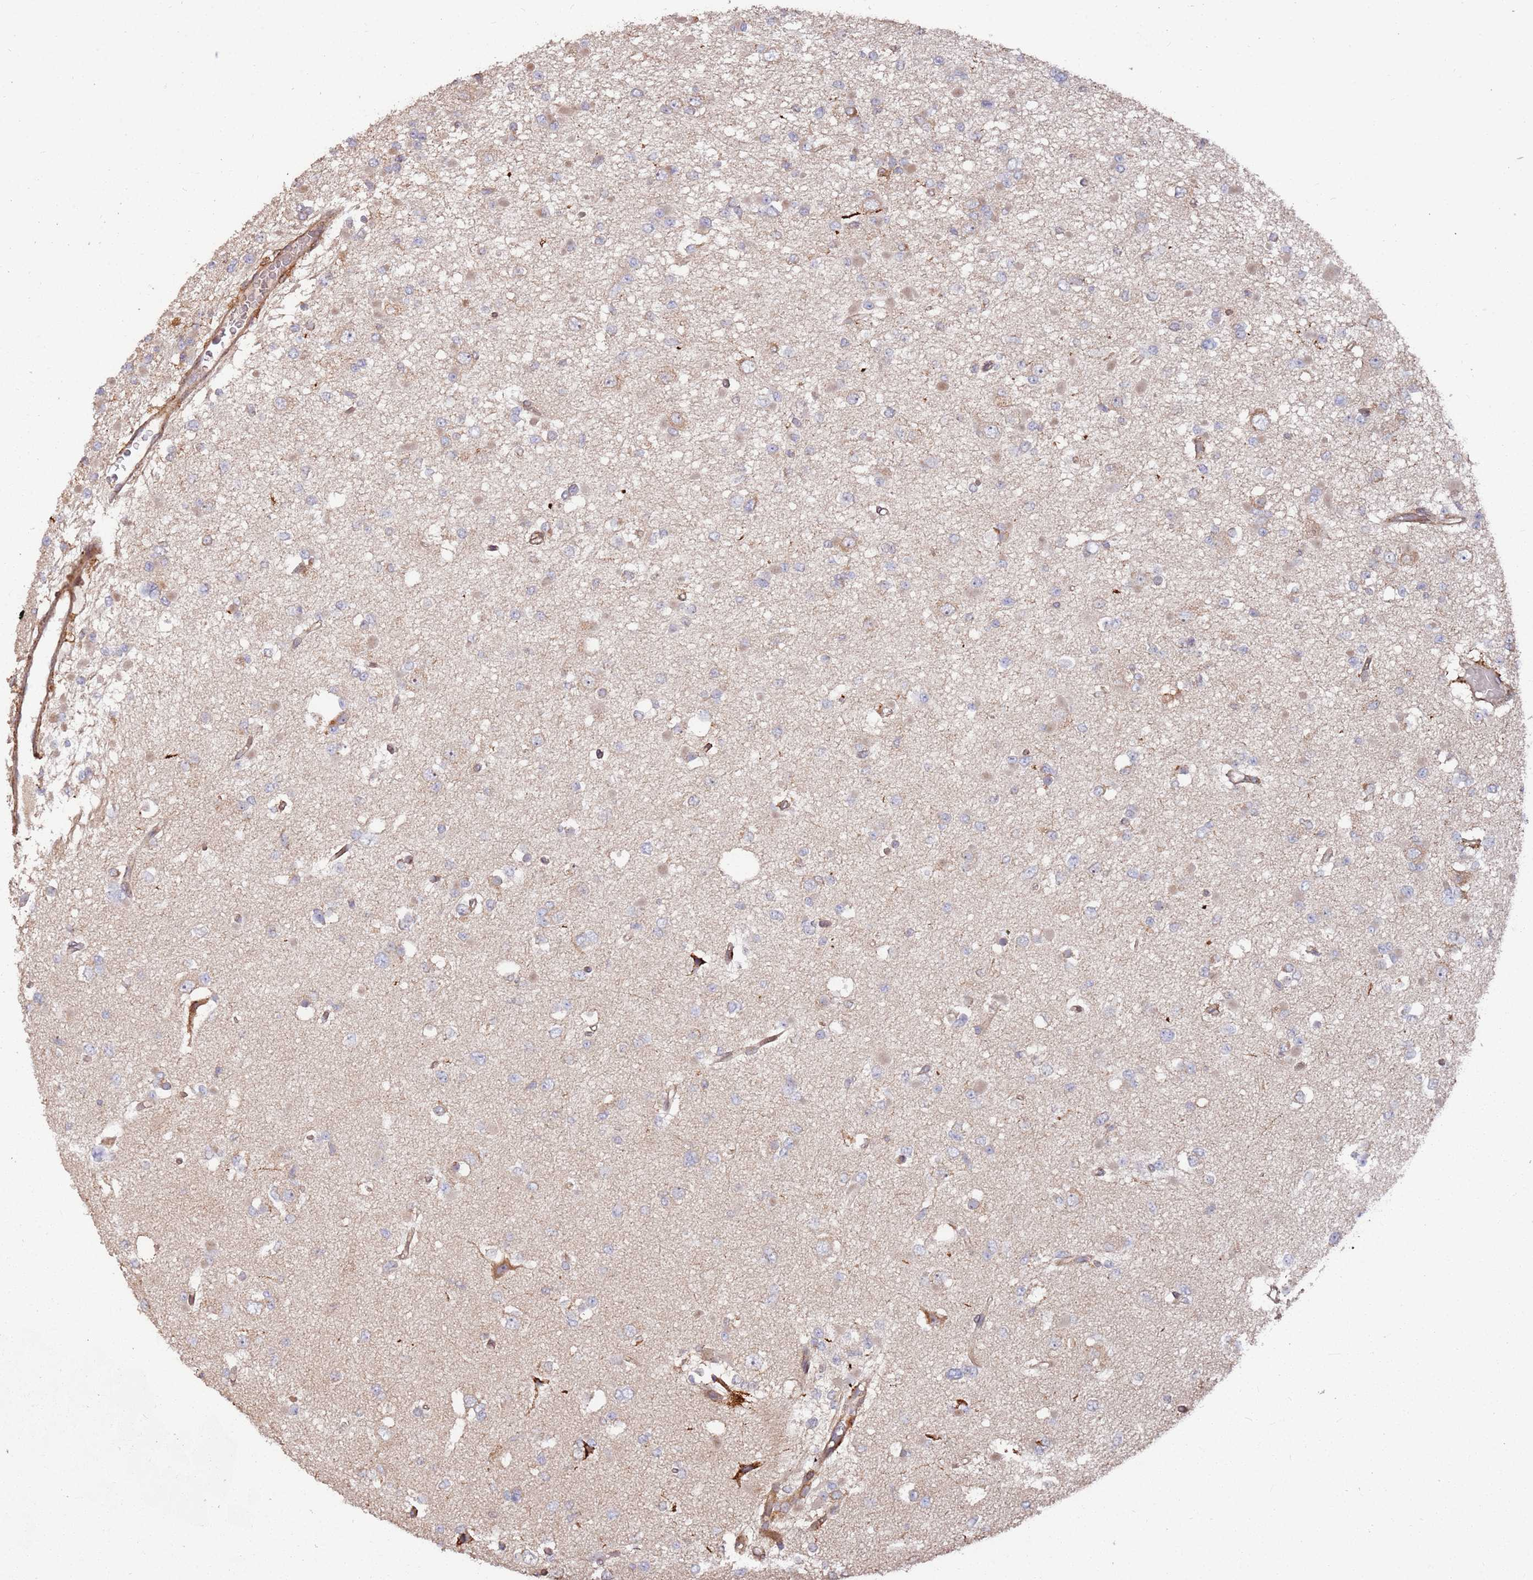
{"staining": {"intensity": "weak", "quantity": "25%-75%", "location": "cytoplasmic/membranous"}, "tissue": "glioma", "cell_type": "Tumor cells", "image_type": "cancer", "snomed": [{"axis": "morphology", "description": "Glioma, malignant, Low grade"}, {"axis": "topography", "description": "Brain"}], "caption": "Low-grade glioma (malignant) stained for a protein shows weak cytoplasmic/membranous positivity in tumor cells. (DAB = brown stain, brightfield microscopy at high magnification).", "gene": "LACC1", "patient": {"sex": "female", "age": 22}}